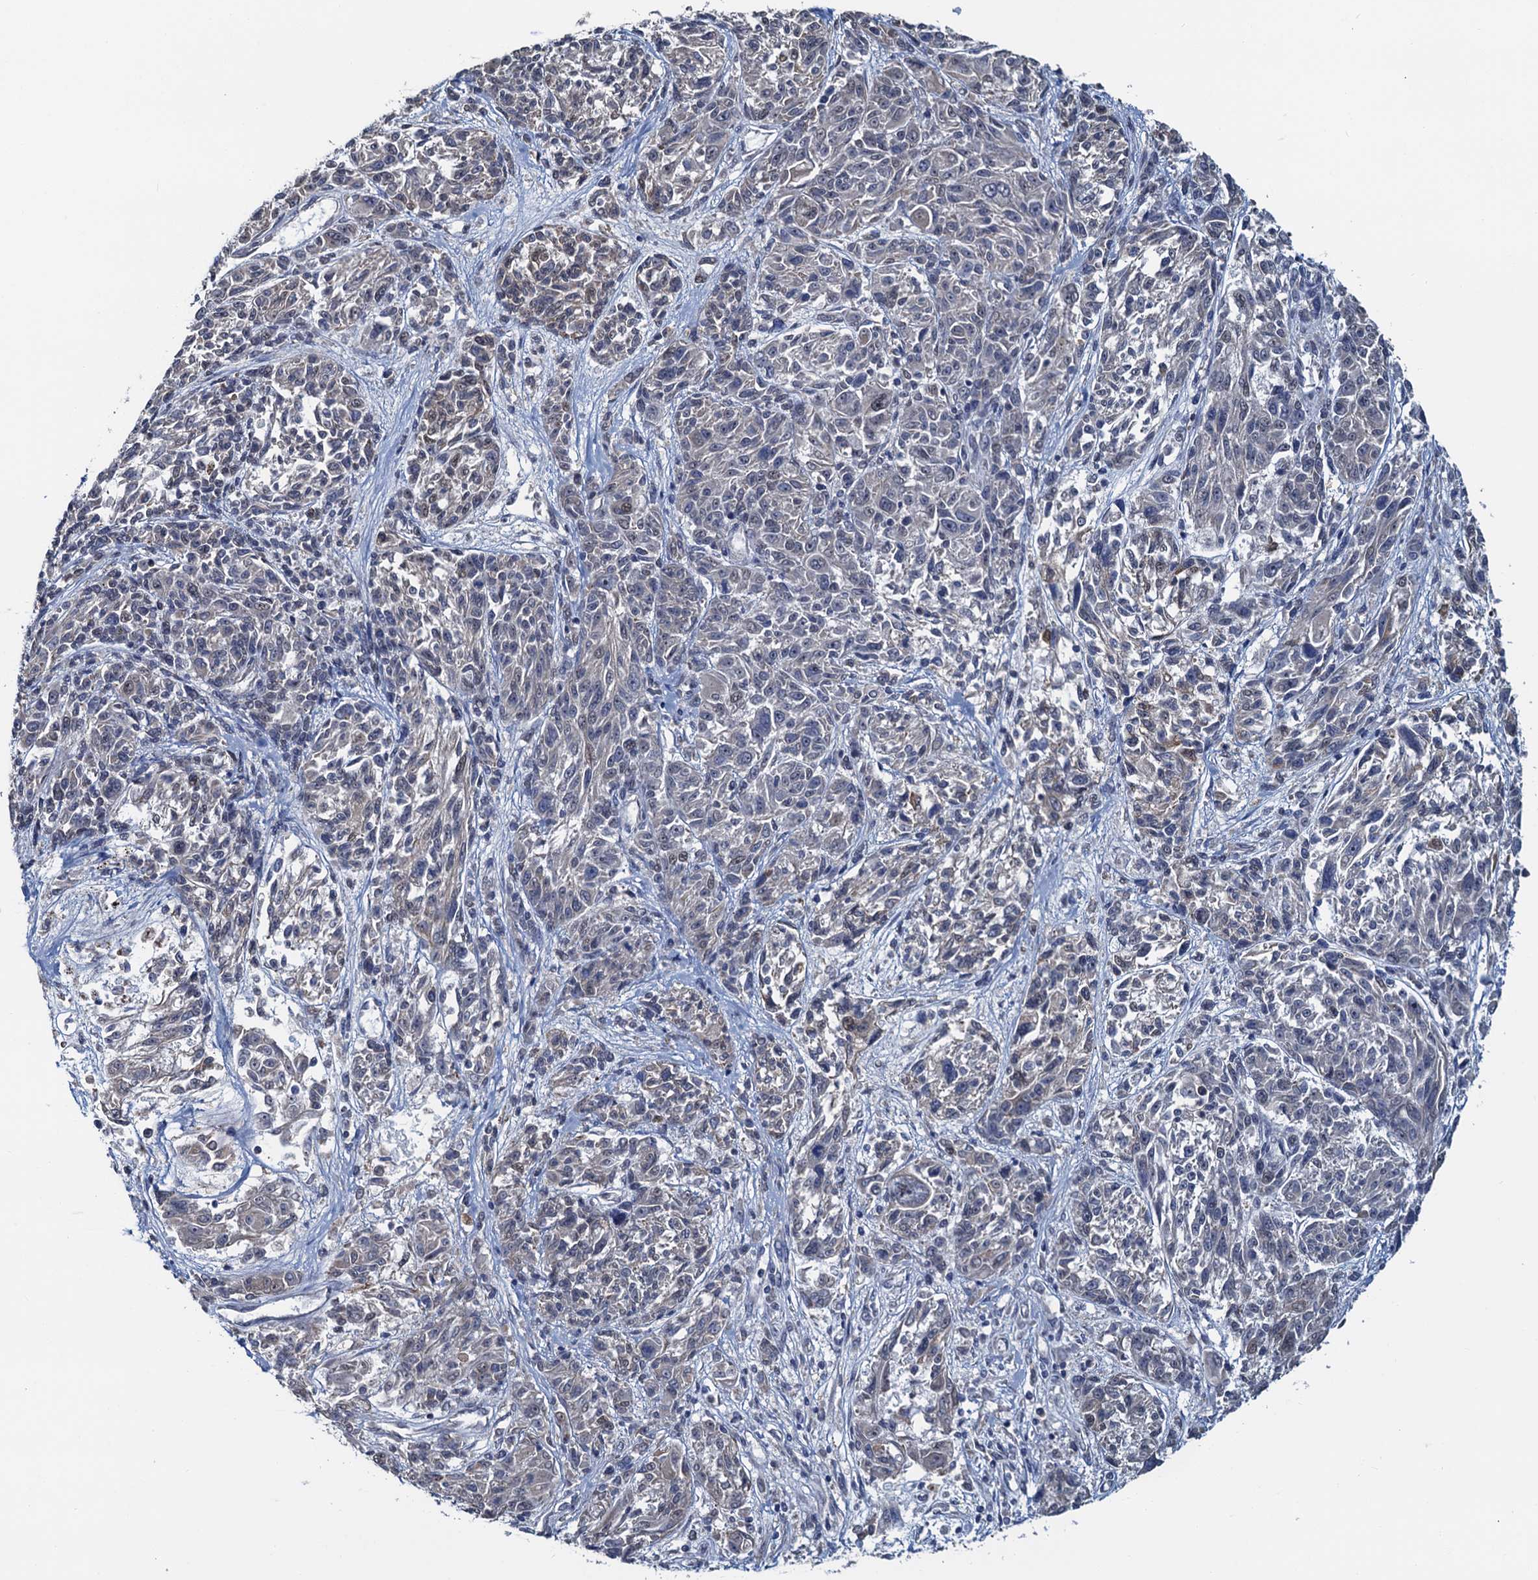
{"staining": {"intensity": "negative", "quantity": "none", "location": "none"}, "tissue": "melanoma", "cell_type": "Tumor cells", "image_type": "cancer", "snomed": [{"axis": "morphology", "description": "Malignant melanoma, NOS"}, {"axis": "topography", "description": "Skin"}], "caption": "Tumor cells are negative for protein expression in human melanoma.", "gene": "RNF125", "patient": {"sex": "male", "age": 53}}